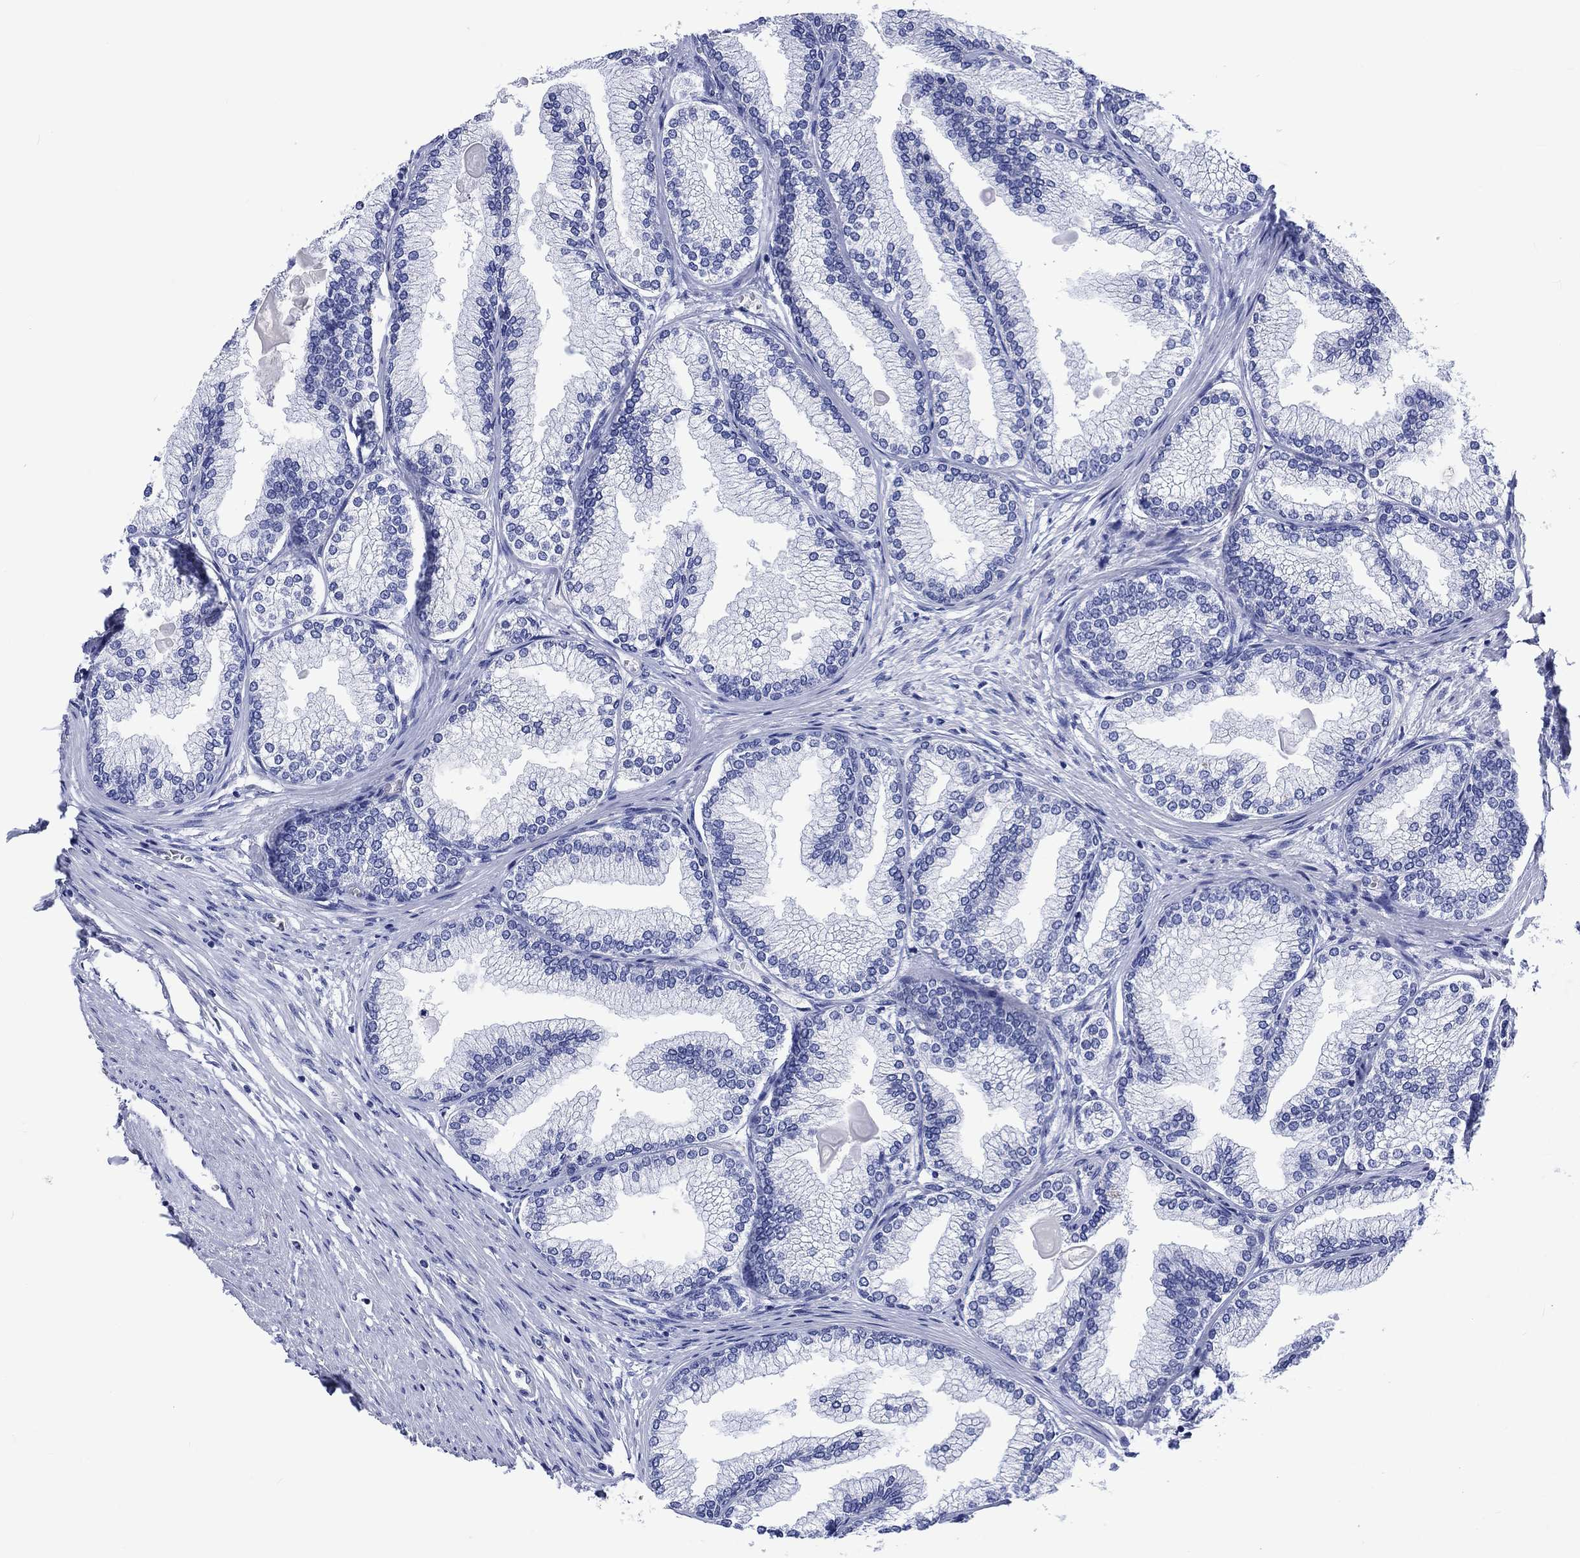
{"staining": {"intensity": "negative", "quantity": "none", "location": "none"}, "tissue": "prostate", "cell_type": "Glandular cells", "image_type": "normal", "snomed": [{"axis": "morphology", "description": "Normal tissue, NOS"}, {"axis": "topography", "description": "Prostate"}], "caption": "Prostate was stained to show a protein in brown. There is no significant staining in glandular cells. Brightfield microscopy of IHC stained with DAB (3,3'-diaminobenzidine) (brown) and hematoxylin (blue), captured at high magnification.", "gene": "CACNG3", "patient": {"sex": "male", "age": 72}}